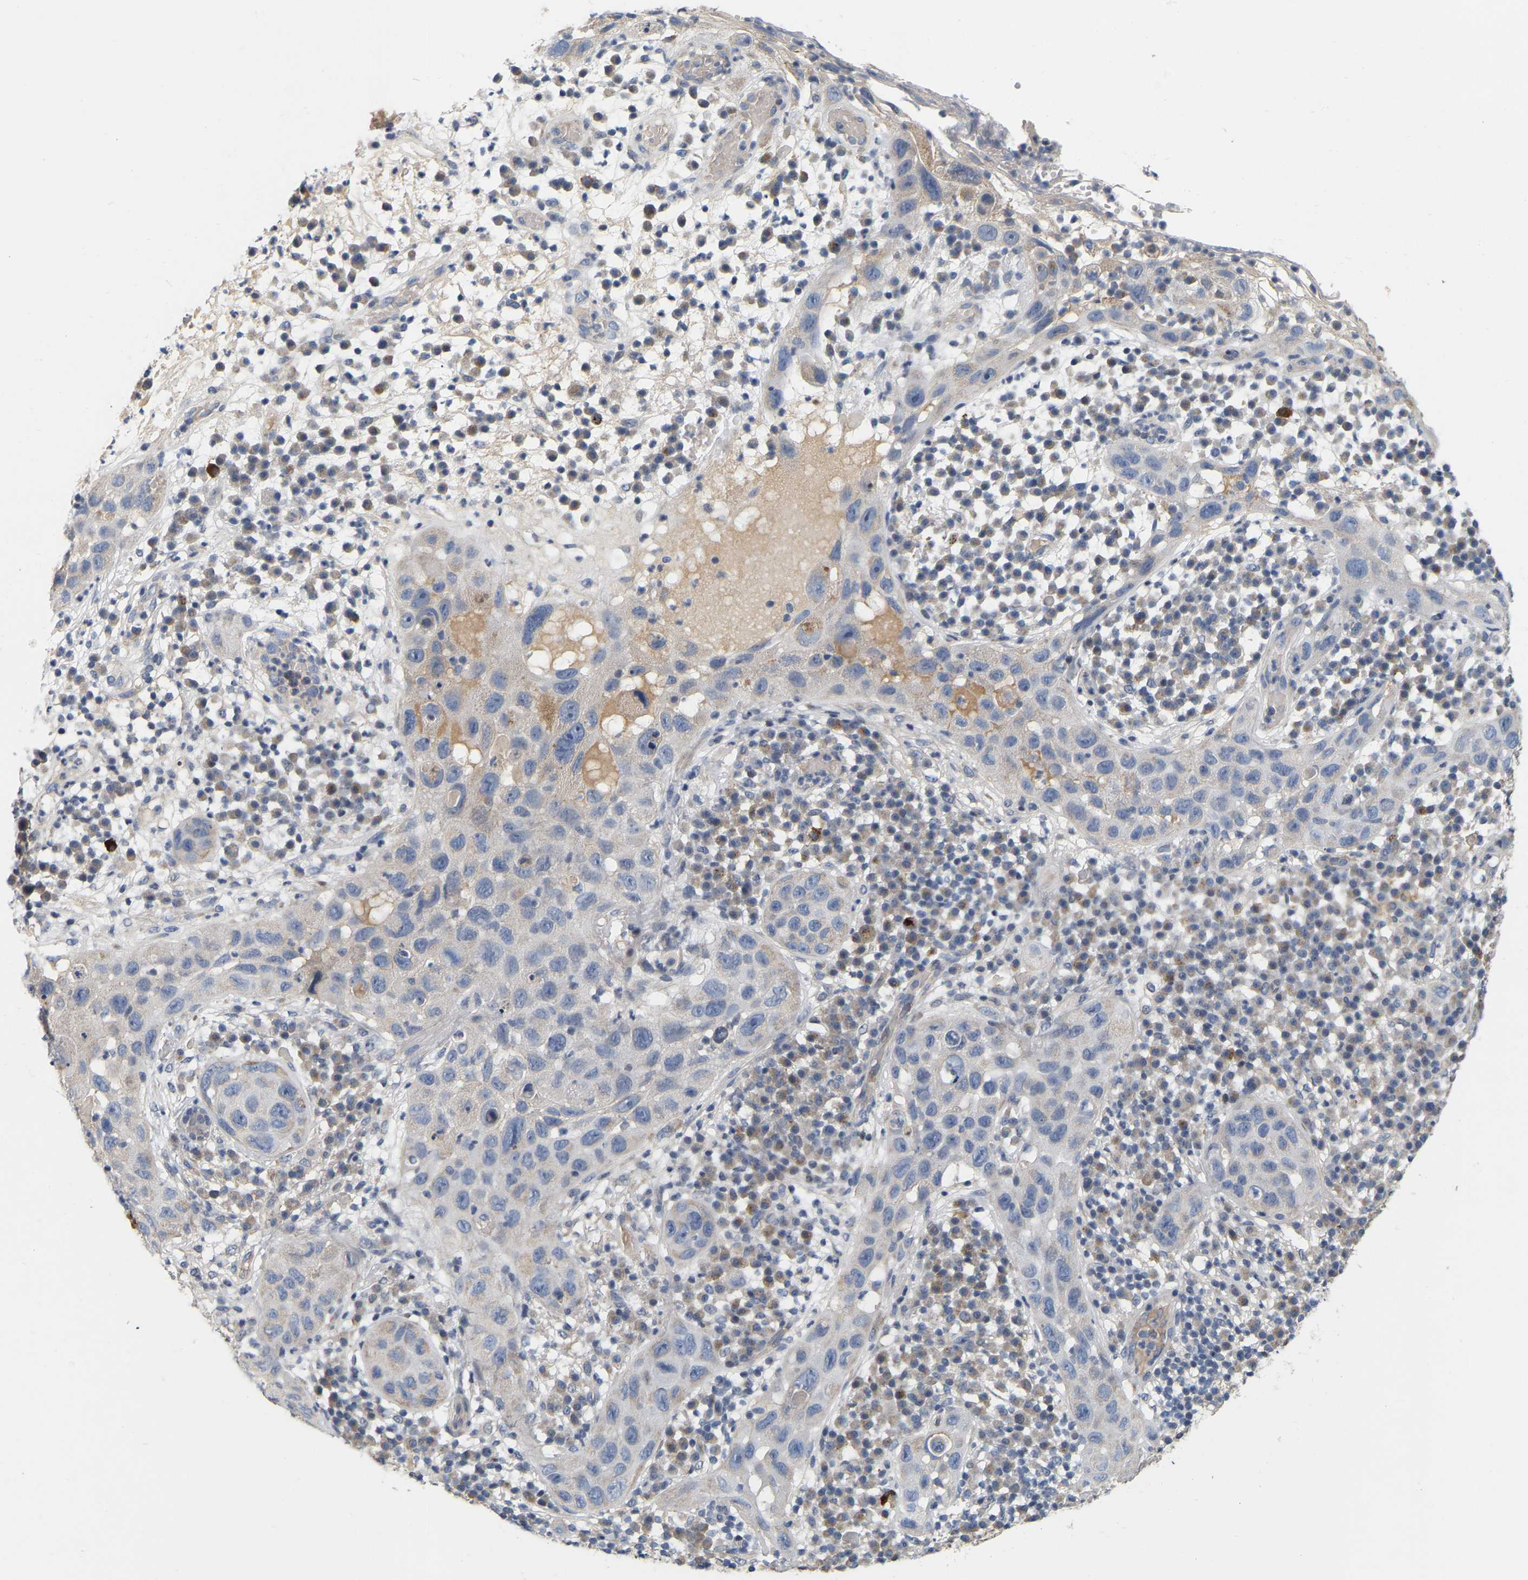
{"staining": {"intensity": "negative", "quantity": "none", "location": "none"}, "tissue": "skin cancer", "cell_type": "Tumor cells", "image_type": "cancer", "snomed": [{"axis": "morphology", "description": "Squamous cell carcinoma in situ, NOS"}, {"axis": "morphology", "description": "Squamous cell carcinoma, NOS"}, {"axis": "topography", "description": "Skin"}], "caption": "An image of skin squamous cell carcinoma in situ stained for a protein reveals no brown staining in tumor cells. (Stains: DAB IHC with hematoxylin counter stain, Microscopy: brightfield microscopy at high magnification).", "gene": "SSH1", "patient": {"sex": "male", "age": 93}}